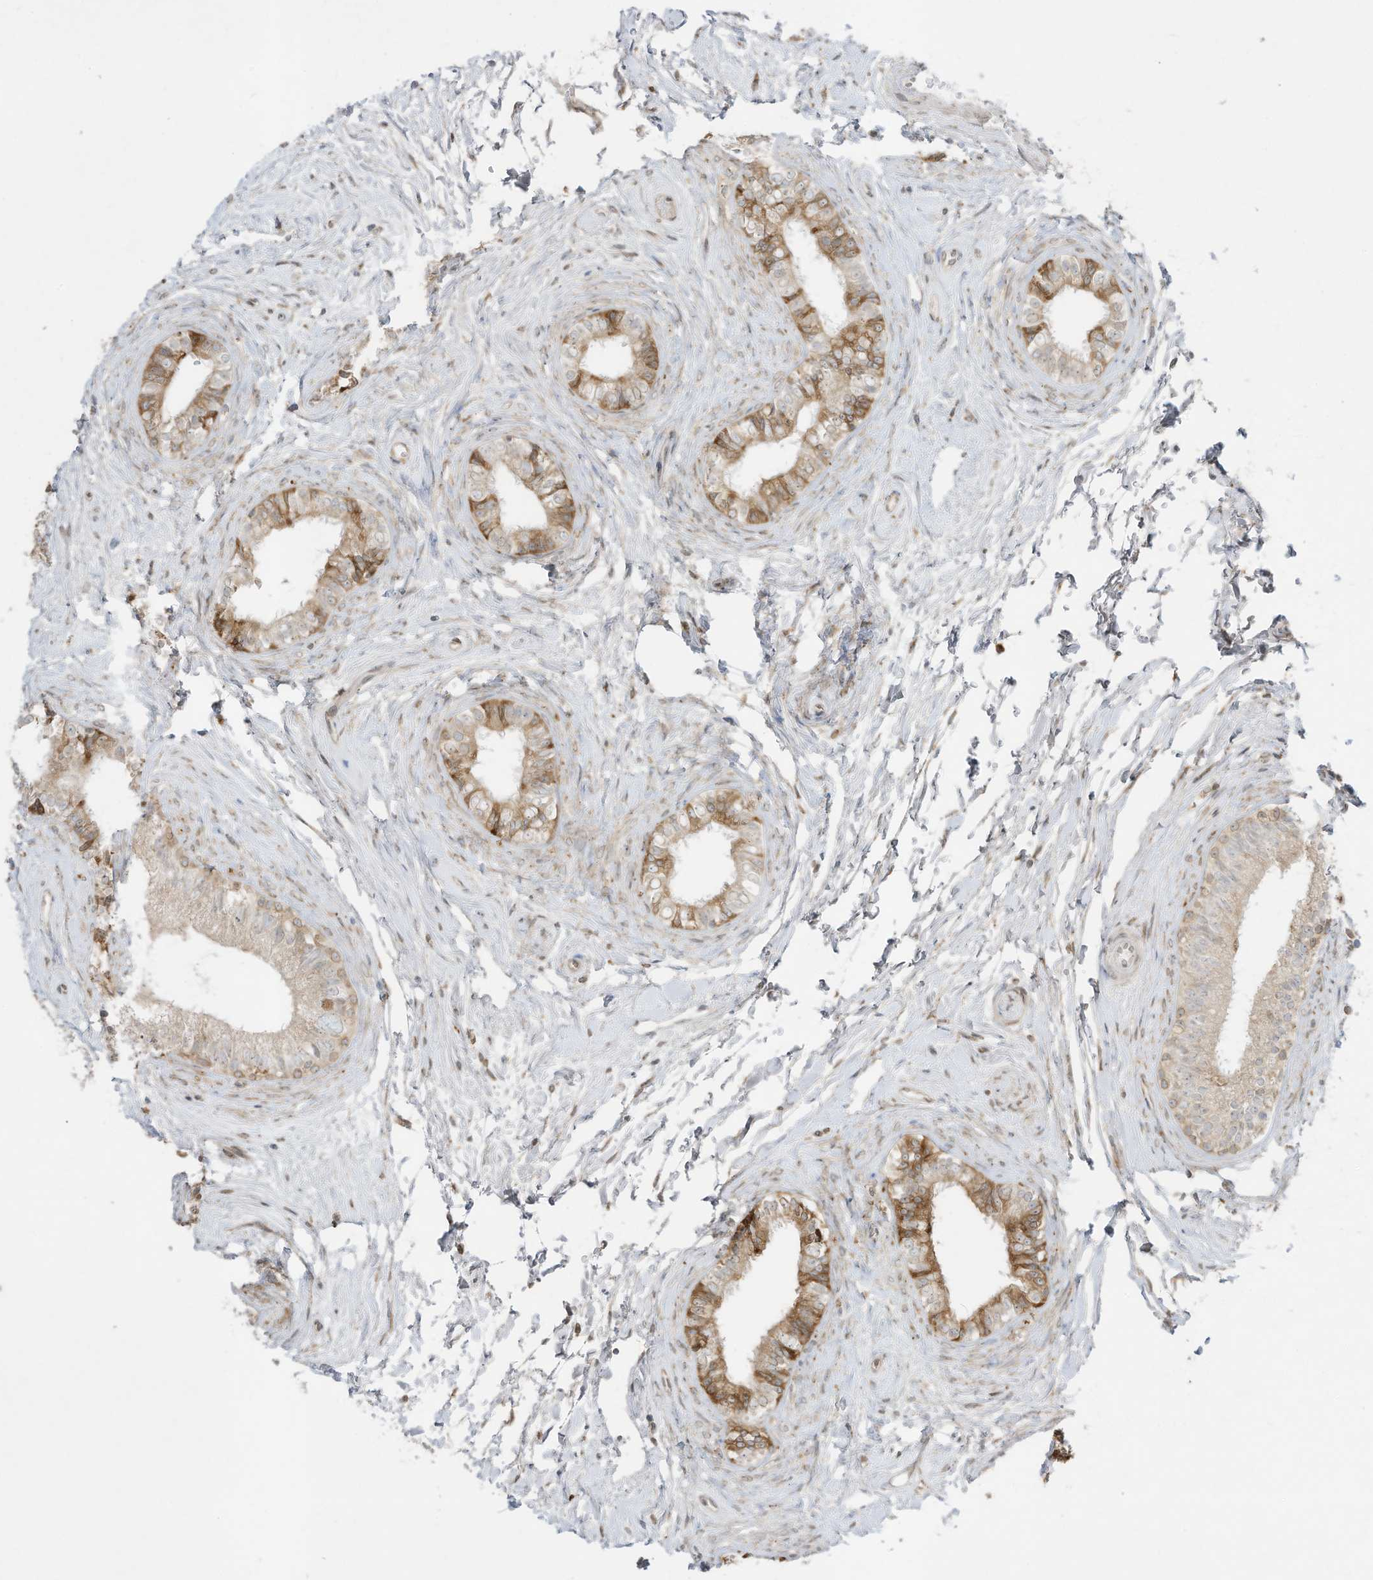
{"staining": {"intensity": "moderate", "quantity": "<25%", "location": "cytoplasmic/membranous"}, "tissue": "epididymis", "cell_type": "Glandular cells", "image_type": "normal", "snomed": [{"axis": "morphology", "description": "Normal tissue, NOS"}, {"axis": "topography", "description": "Epididymis"}], "caption": "Brown immunohistochemical staining in unremarkable epididymis displays moderate cytoplasmic/membranous staining in about <25% of glandular cells.", "gene": "PTK6", "patient": {"sex": "male", "age": 71}}